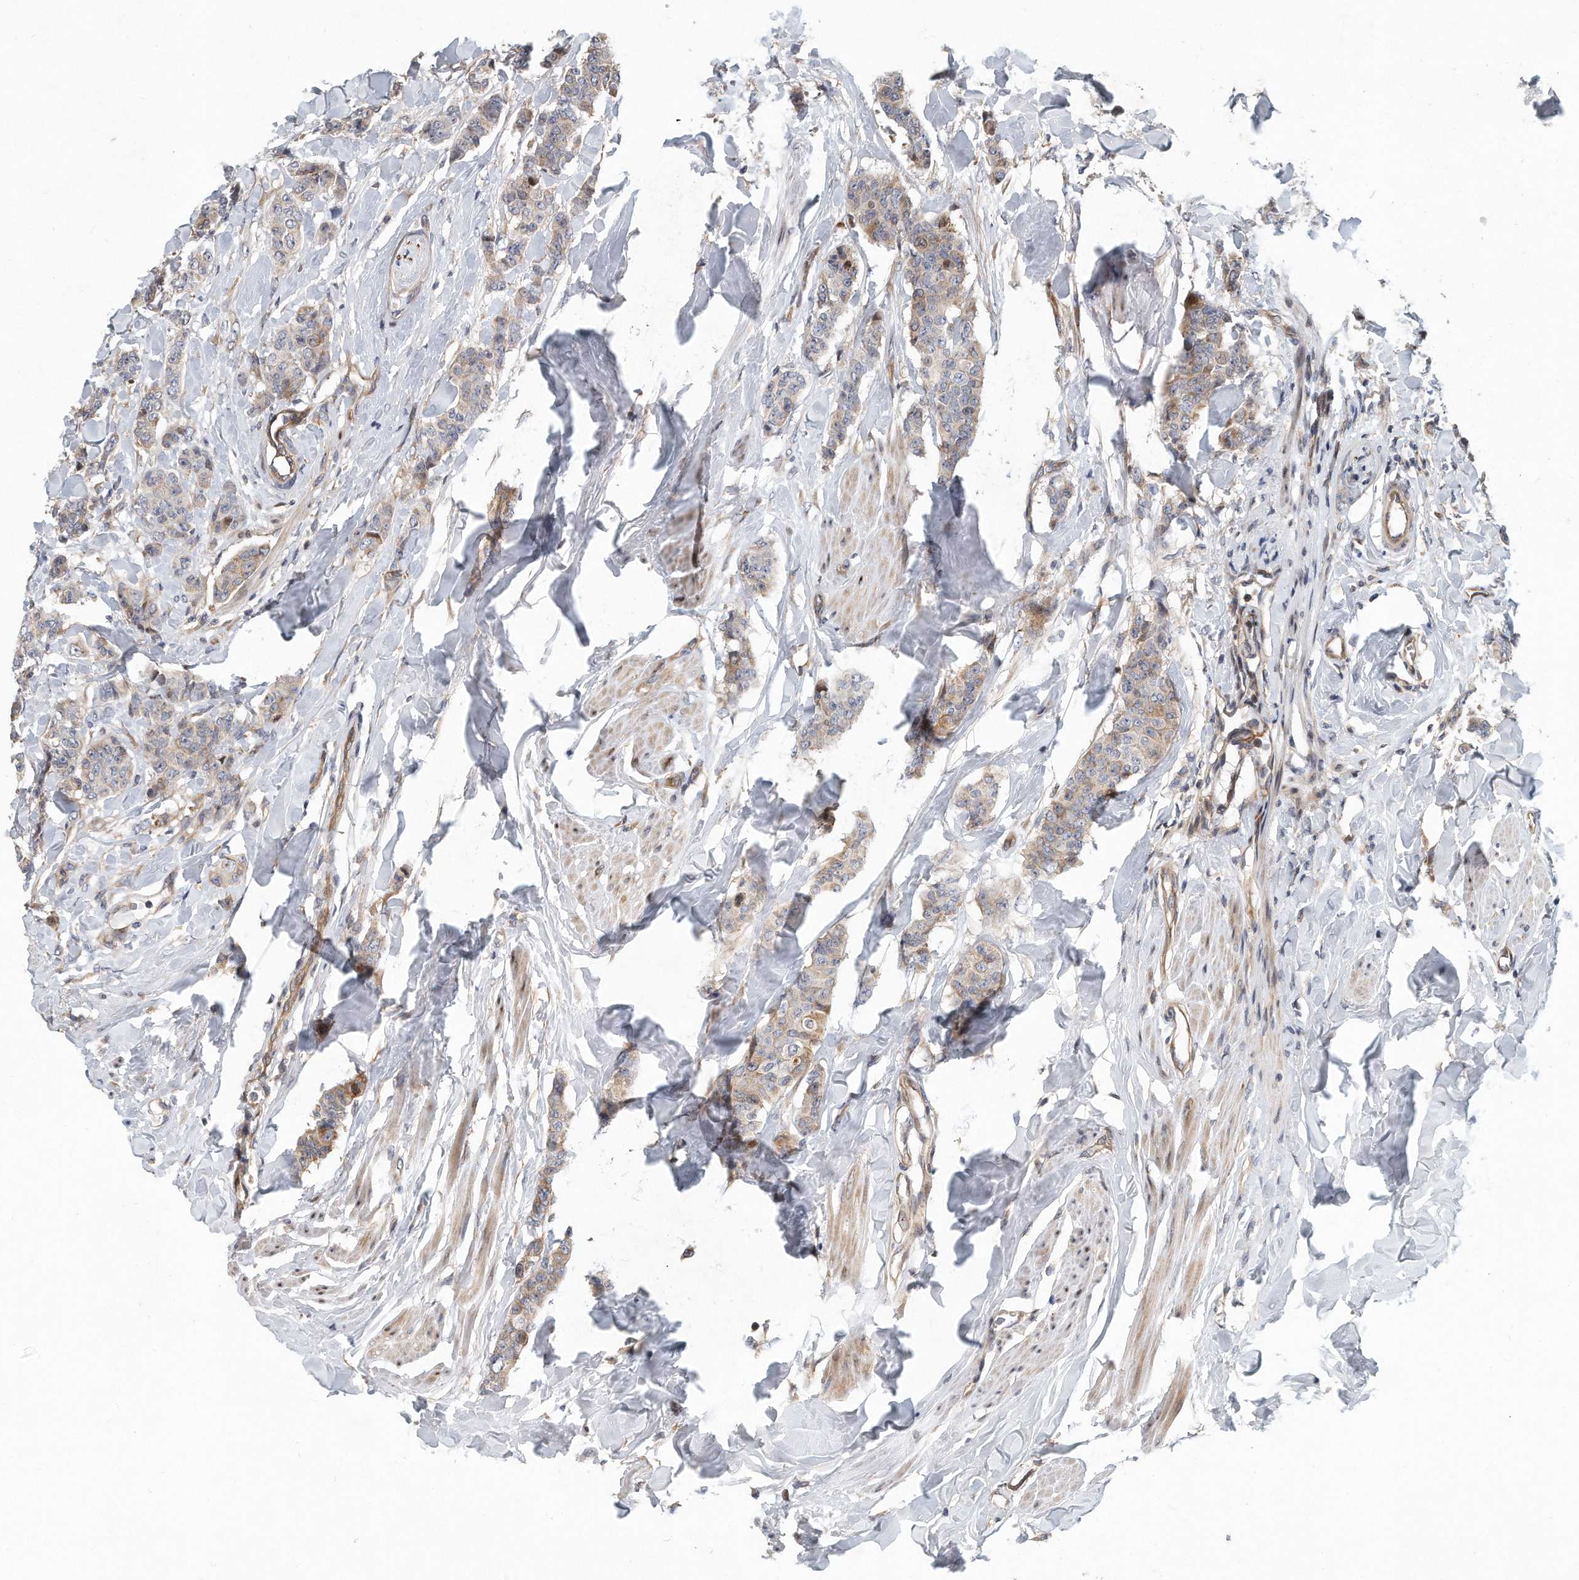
{"staining": {"intensity": "weak", "quantity": "25%-75%", "location": "cytoplasmic/membranous"}, "tissue": "breast cancer", "cell_type": "Tumor cells", "image_type": "cancer", "snomed": [{"axis": "morphology", "description": "Duct carcinoma"}, {"axis": "topography", "description": "Breast"}], "caption": "DAB (3,3'-diaminobenzidine) immunohistochemical staining of breast cancer (intraductal carcinoma) displays weak cytoplasmic/membranous protein expression in about 25%-75% of tumor cells.", "gene": "PCDH8", "patient": {"sex": "female", "age": 40}}